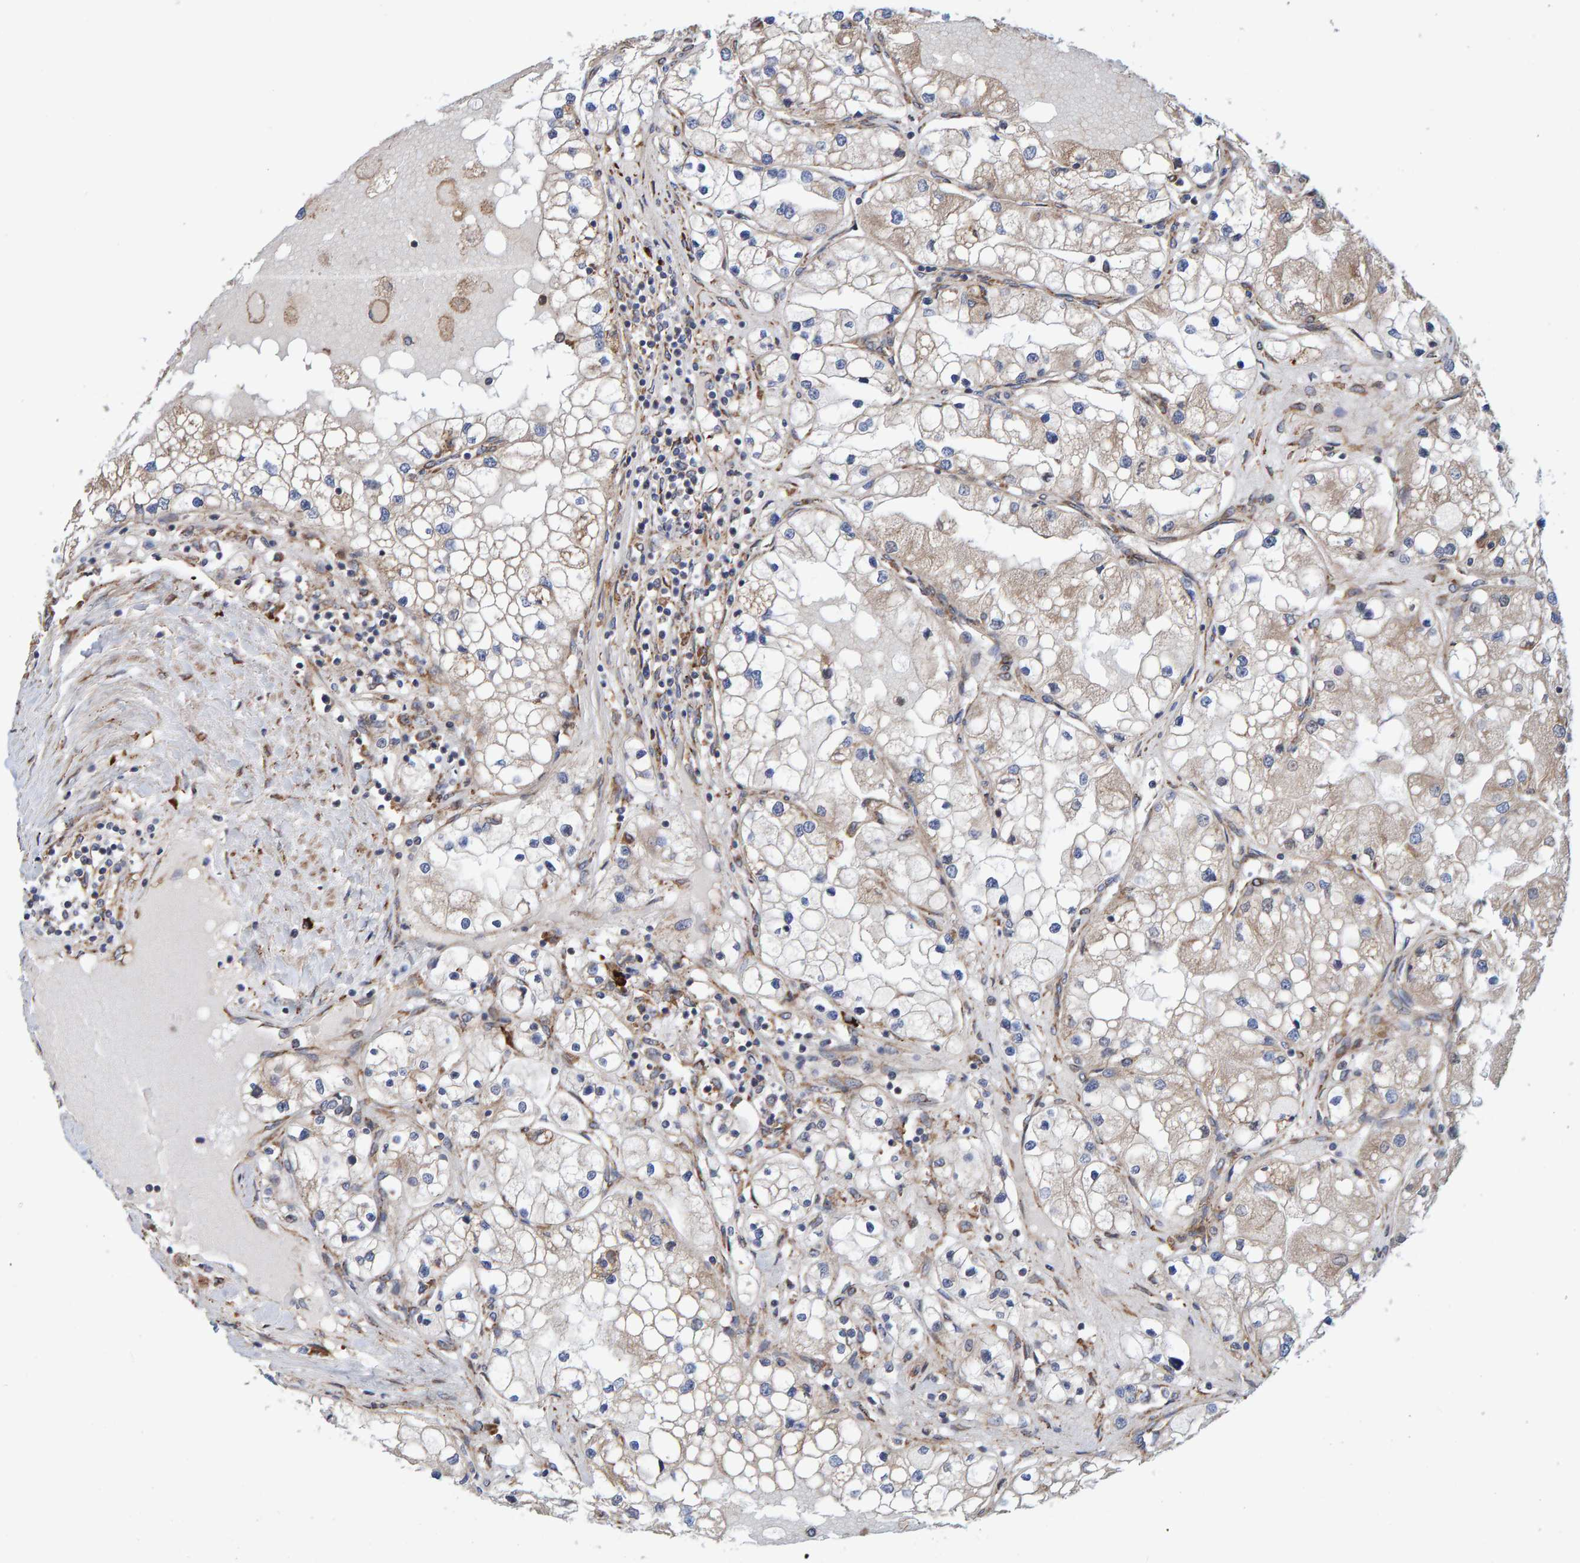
{"staining": {"intensity": "weak", "quantity": "<25%", "location": "cytoplasmic/membranous"}, "tissue": "renal cancer", "cell_type": "Tumor cells", "image_type": "cancer", "snomed": [{"axis": "morphology", "description": "Adenocarcinoma, NOS"}, {"axis": "topography", "description": "Kidney"}], "caption": "DAB immunohistochemical staining of renal cancer displays no significant expression in tumor cells. (Stains: DAB immunohistochemistry (IHC) with hematoxylin counter stain, Microscopy: brightfield microscopy at high magnification).", "gene": "KIAA0753", "patient": {"sex": "male", "age": 68}}